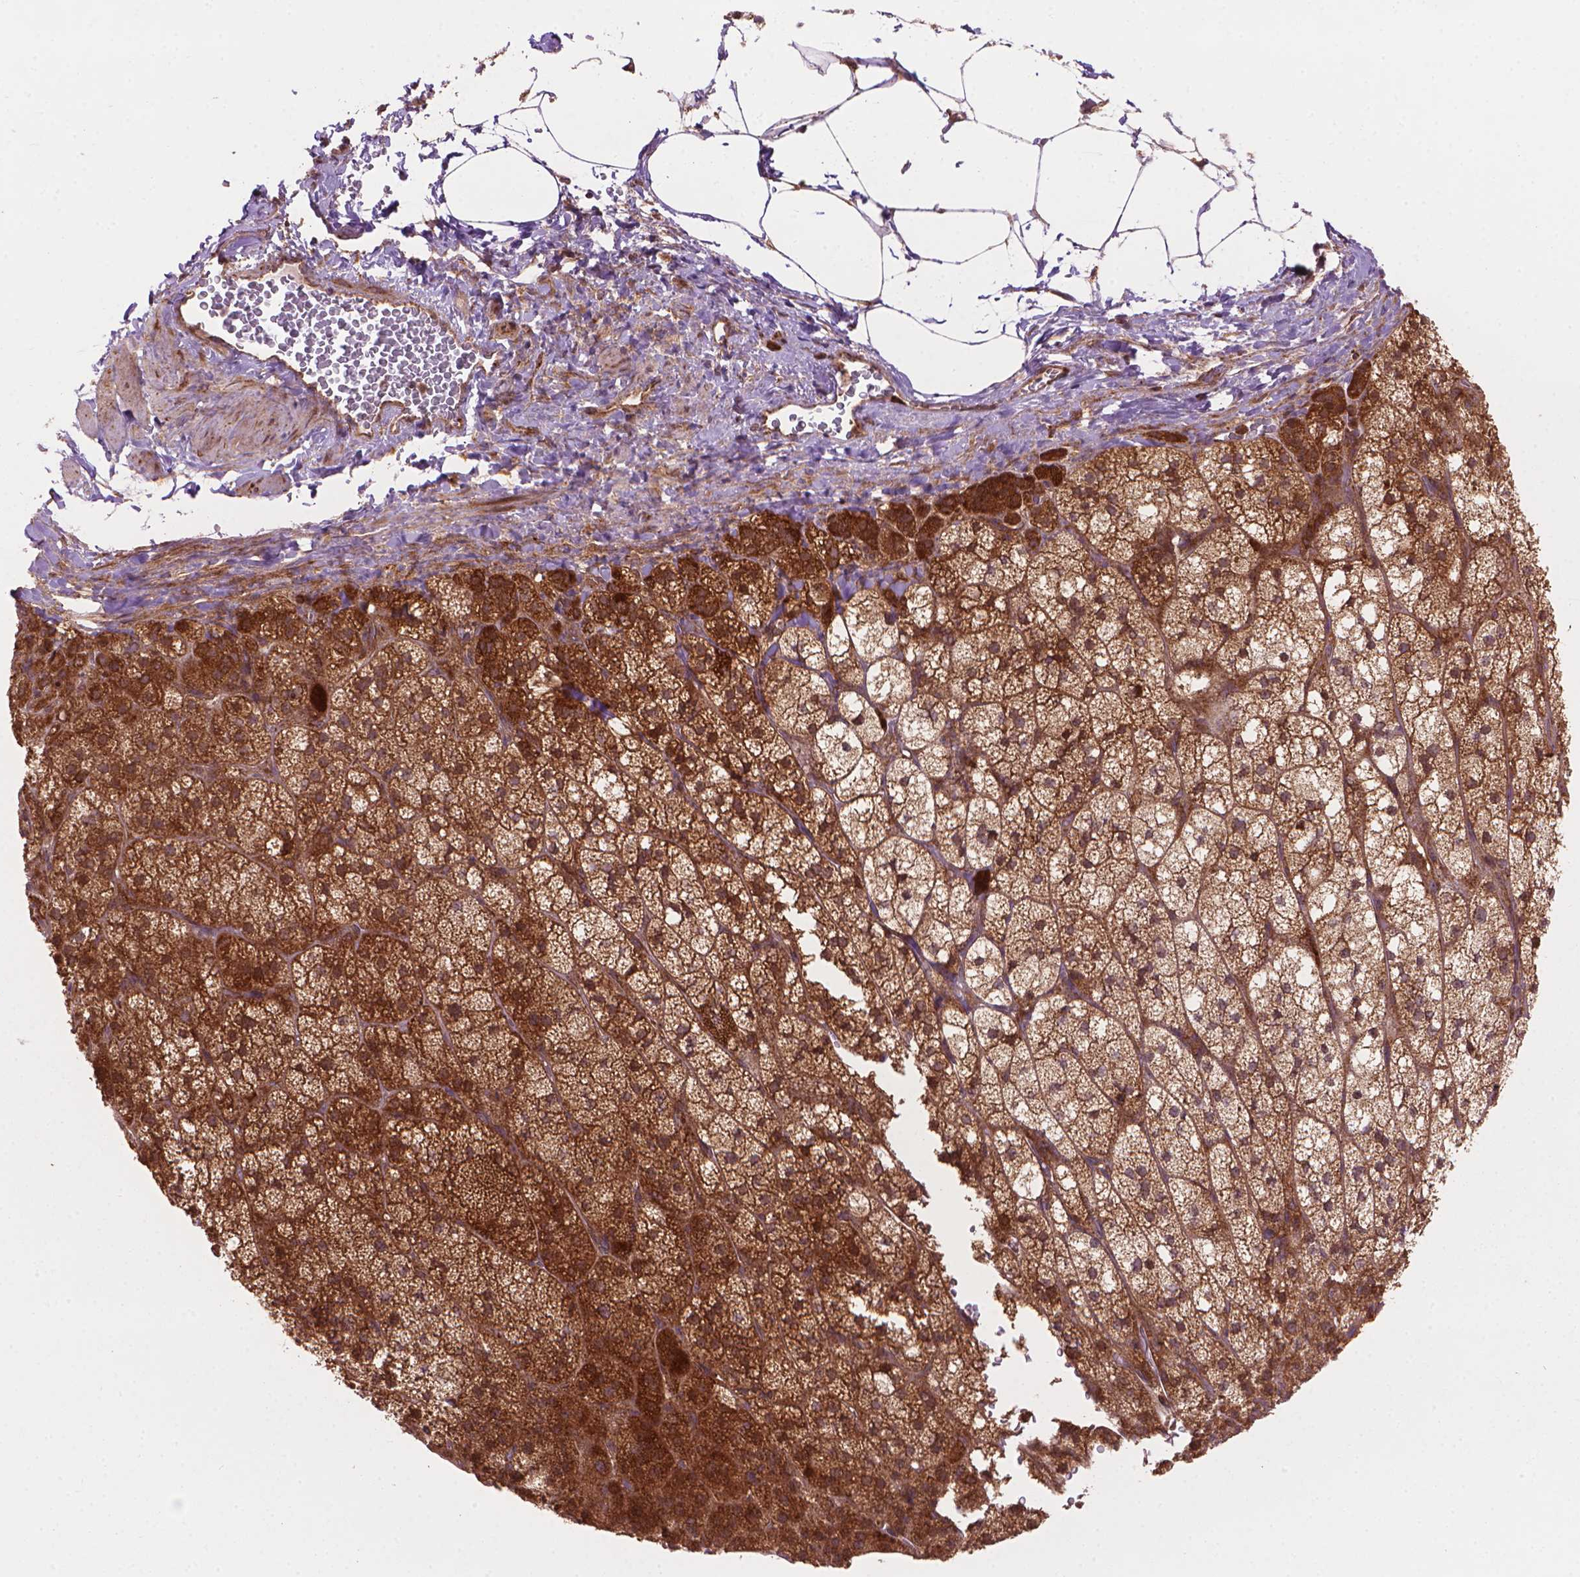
{"staining": {"intensity": "moderate", "quantity": ">75%", "location": "cytoplasmic/membranous"}, "tissue": "adrenal gland", "cell_type": "Glandular cells", "image_type": "normal", "snomed": [{"axis": "morphology", "description": "Normal tissue, NOS"}, {"axis": "topography", "description": "Adrenal gland"}], "caption": "Immunohistochemistry photomicrograph of benign adrenal gland stained for a protein (brown), which reveals medium levels of moderate cytoplasmic/membranous positivity in about >75% of glandular cells.", "gene": "VARS2", "patient": {"sex": "female", "age": 60}}